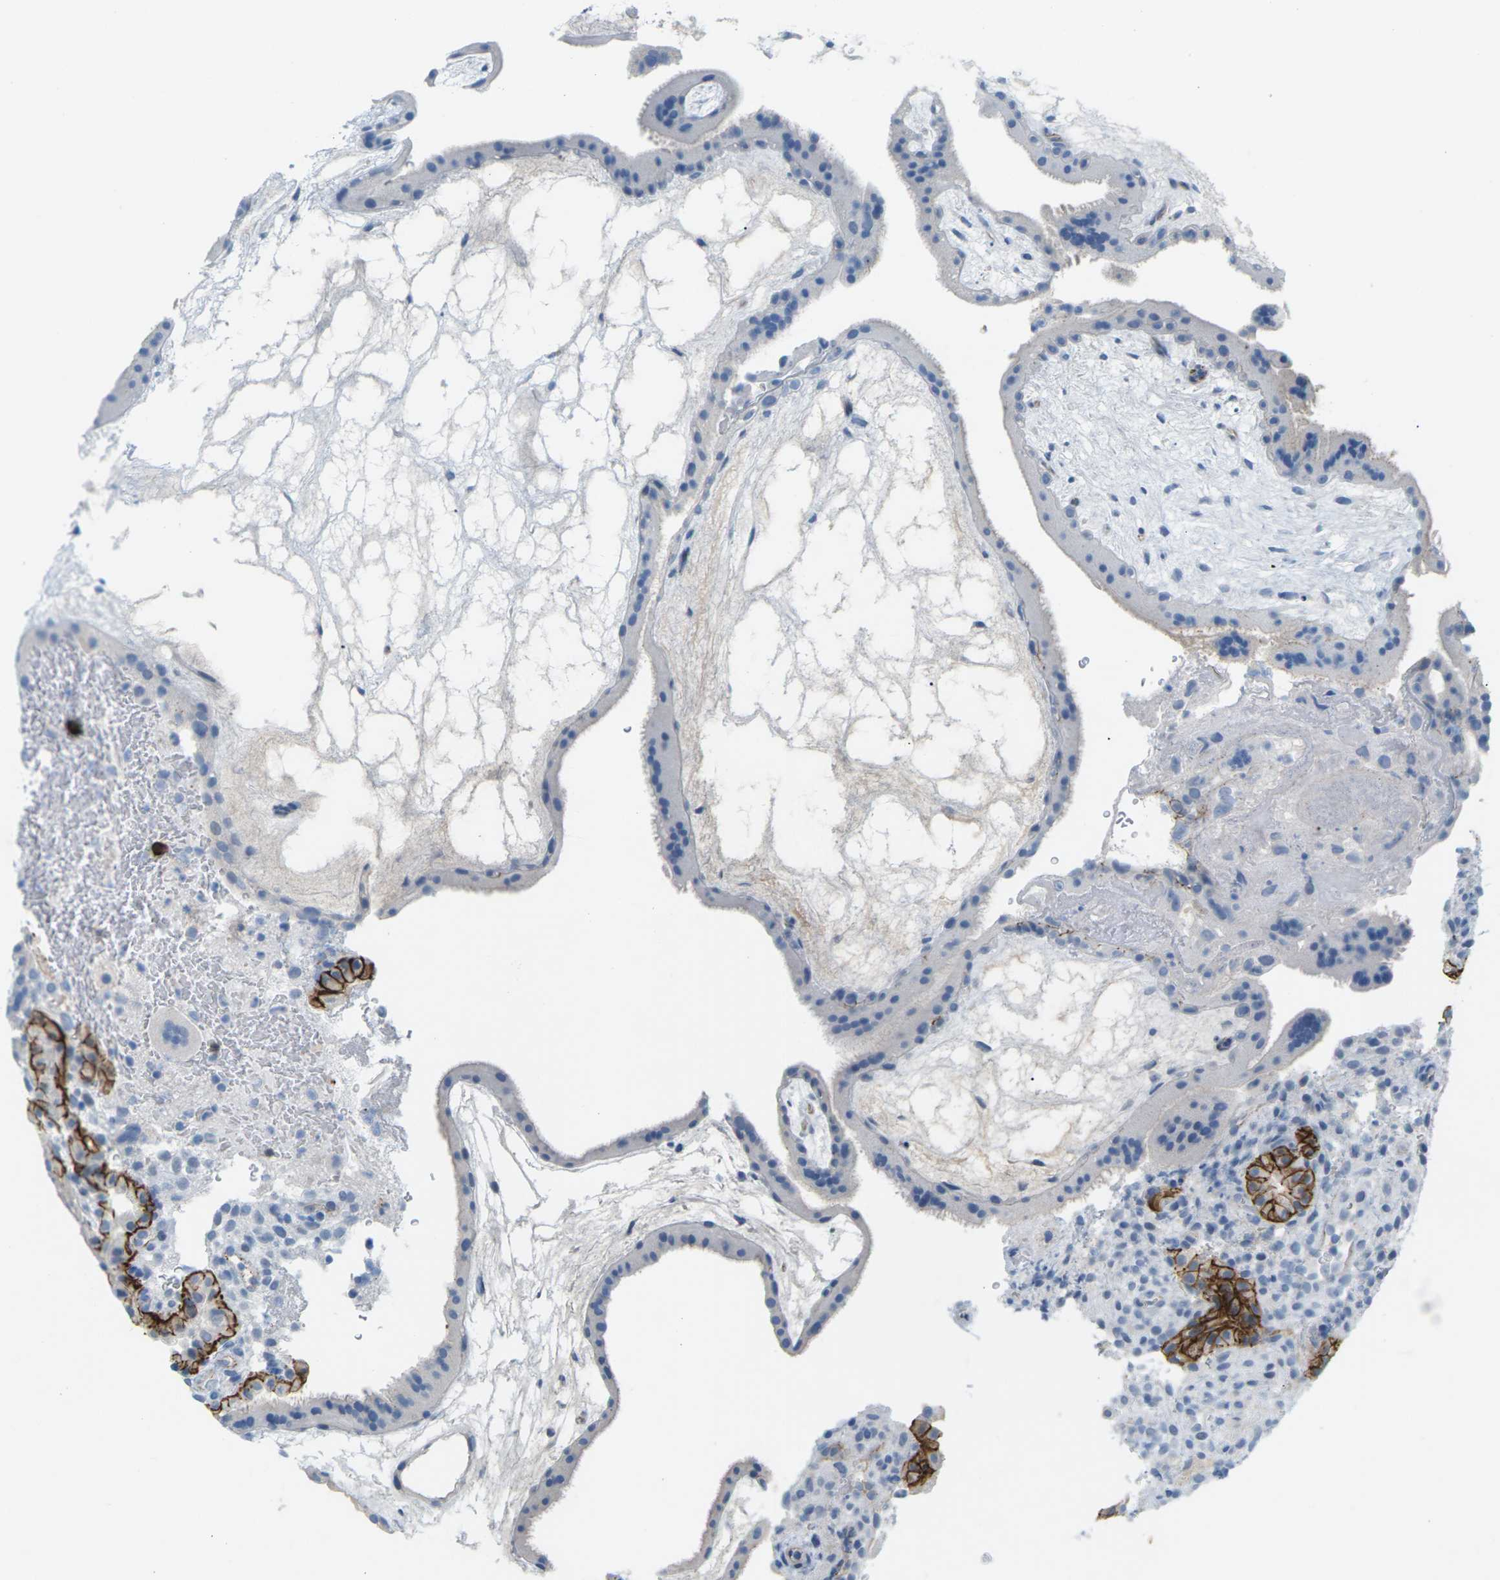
{"staining": {"intensity": "negative", "quantity": "none", "location": "none"}, "tissue": "placenta", "cell_type": "Decidual cells", "image_type": "normal", "snomed": [{"axis": "morphology", "description": "Normal tissue, NOS"}, {"axis": "topography", "description": "Placenta"}], "caption": "Decidual cells are negative for brown protein staining in unremarkable placenta.", "gene": "CLDN3", "patient": {"sex": "female", "age": 19}}